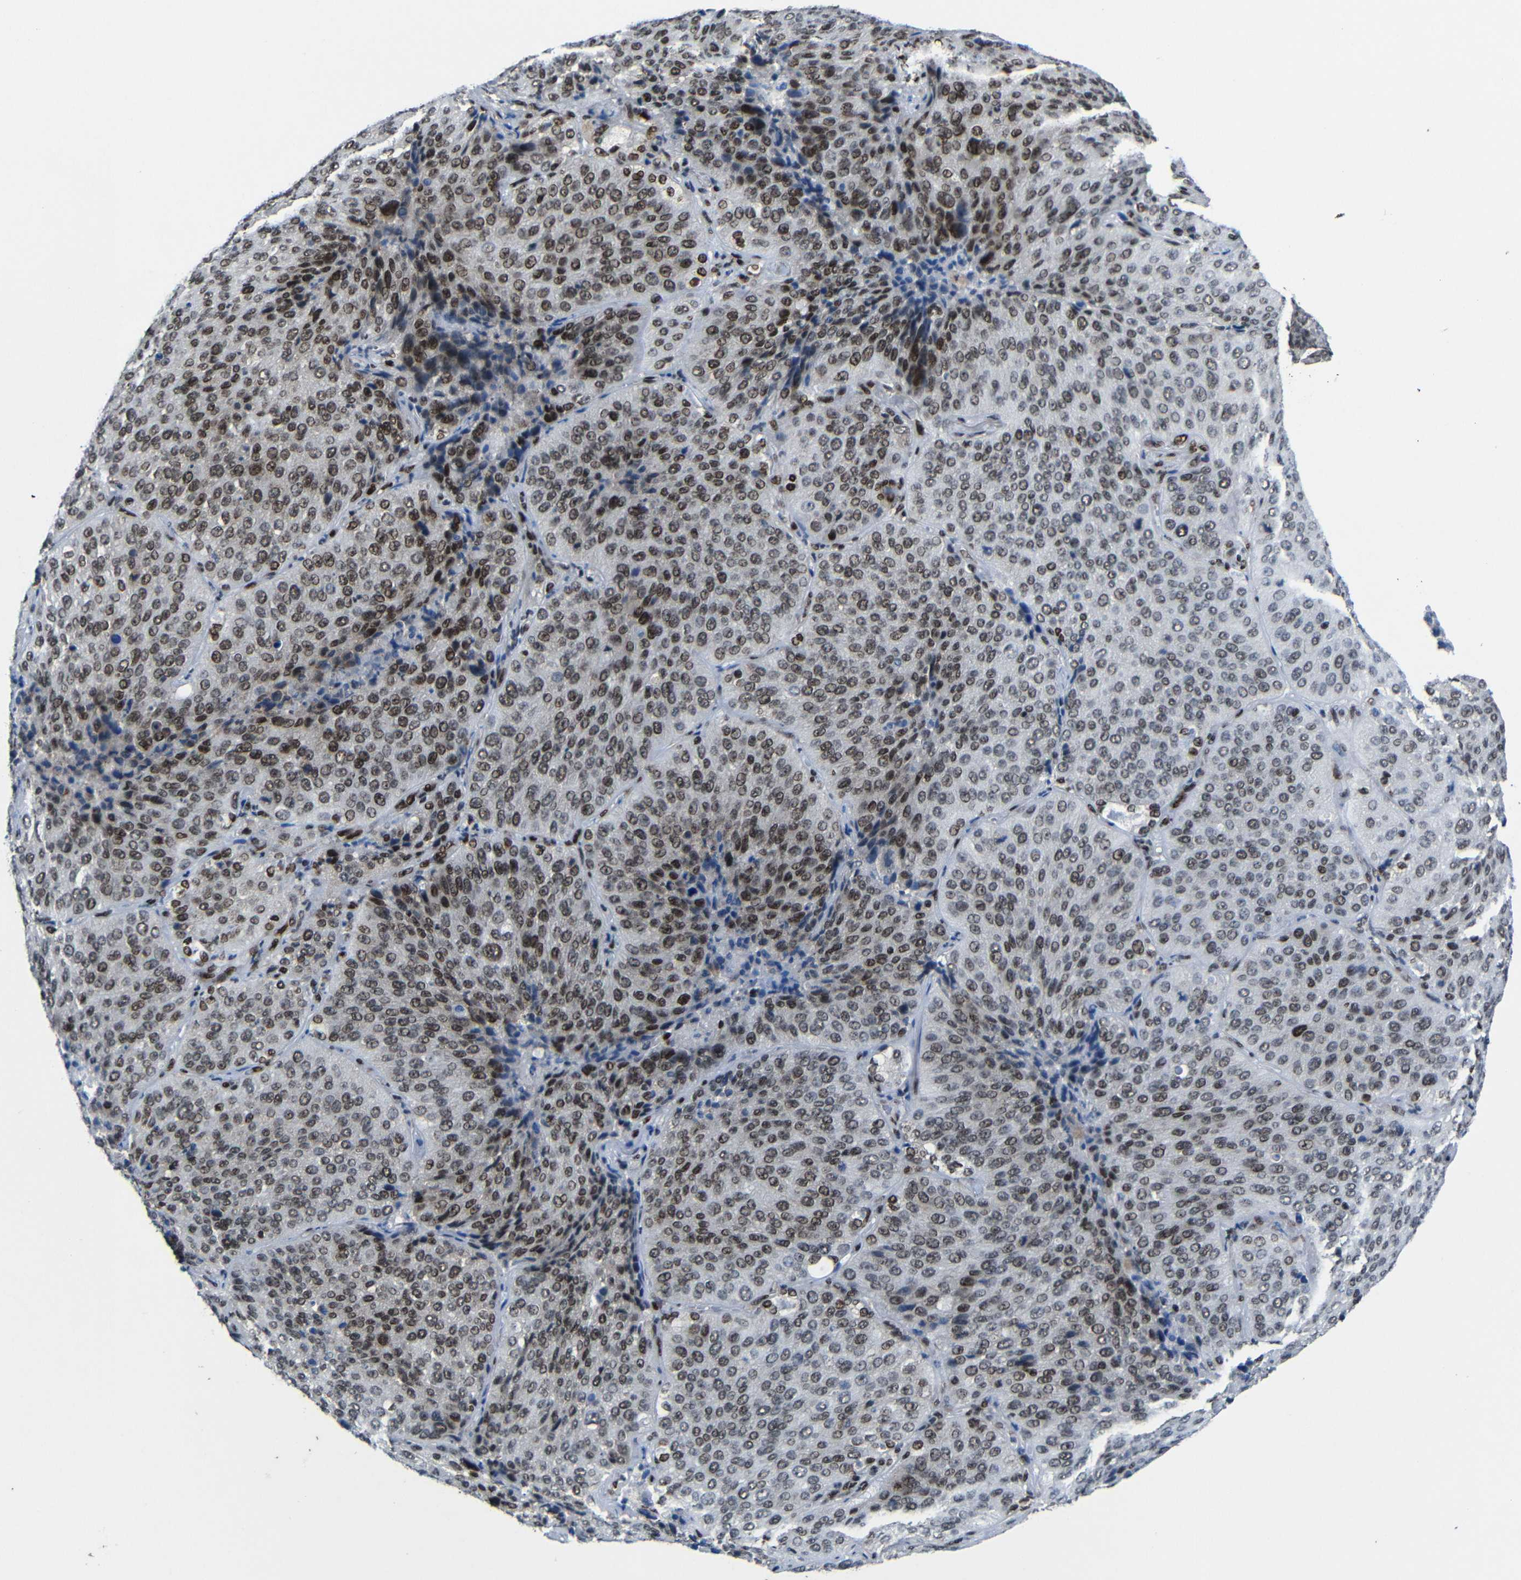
{"staining": {"intensity": "moderate", "quantity": ">75%", "location": "nuclear"}, "tissue": "lung cancer", "cell_type": "Tumor cells", "image_type": "cancer", "snomed": [{"axis": "morphology", "description": "Squamous cell carcinoma, NOS"}, {"axis": "topography", "description": "Lung"}], "caption": "Immunohistochemical staining of lung cancer (squamous cell carcinoma) demonstrates medium levels of moderate nuclear protein expression in about >75% of tumor cells.", "gene": "PTBP1", "patient": {"sex": "male", "age": 54}}